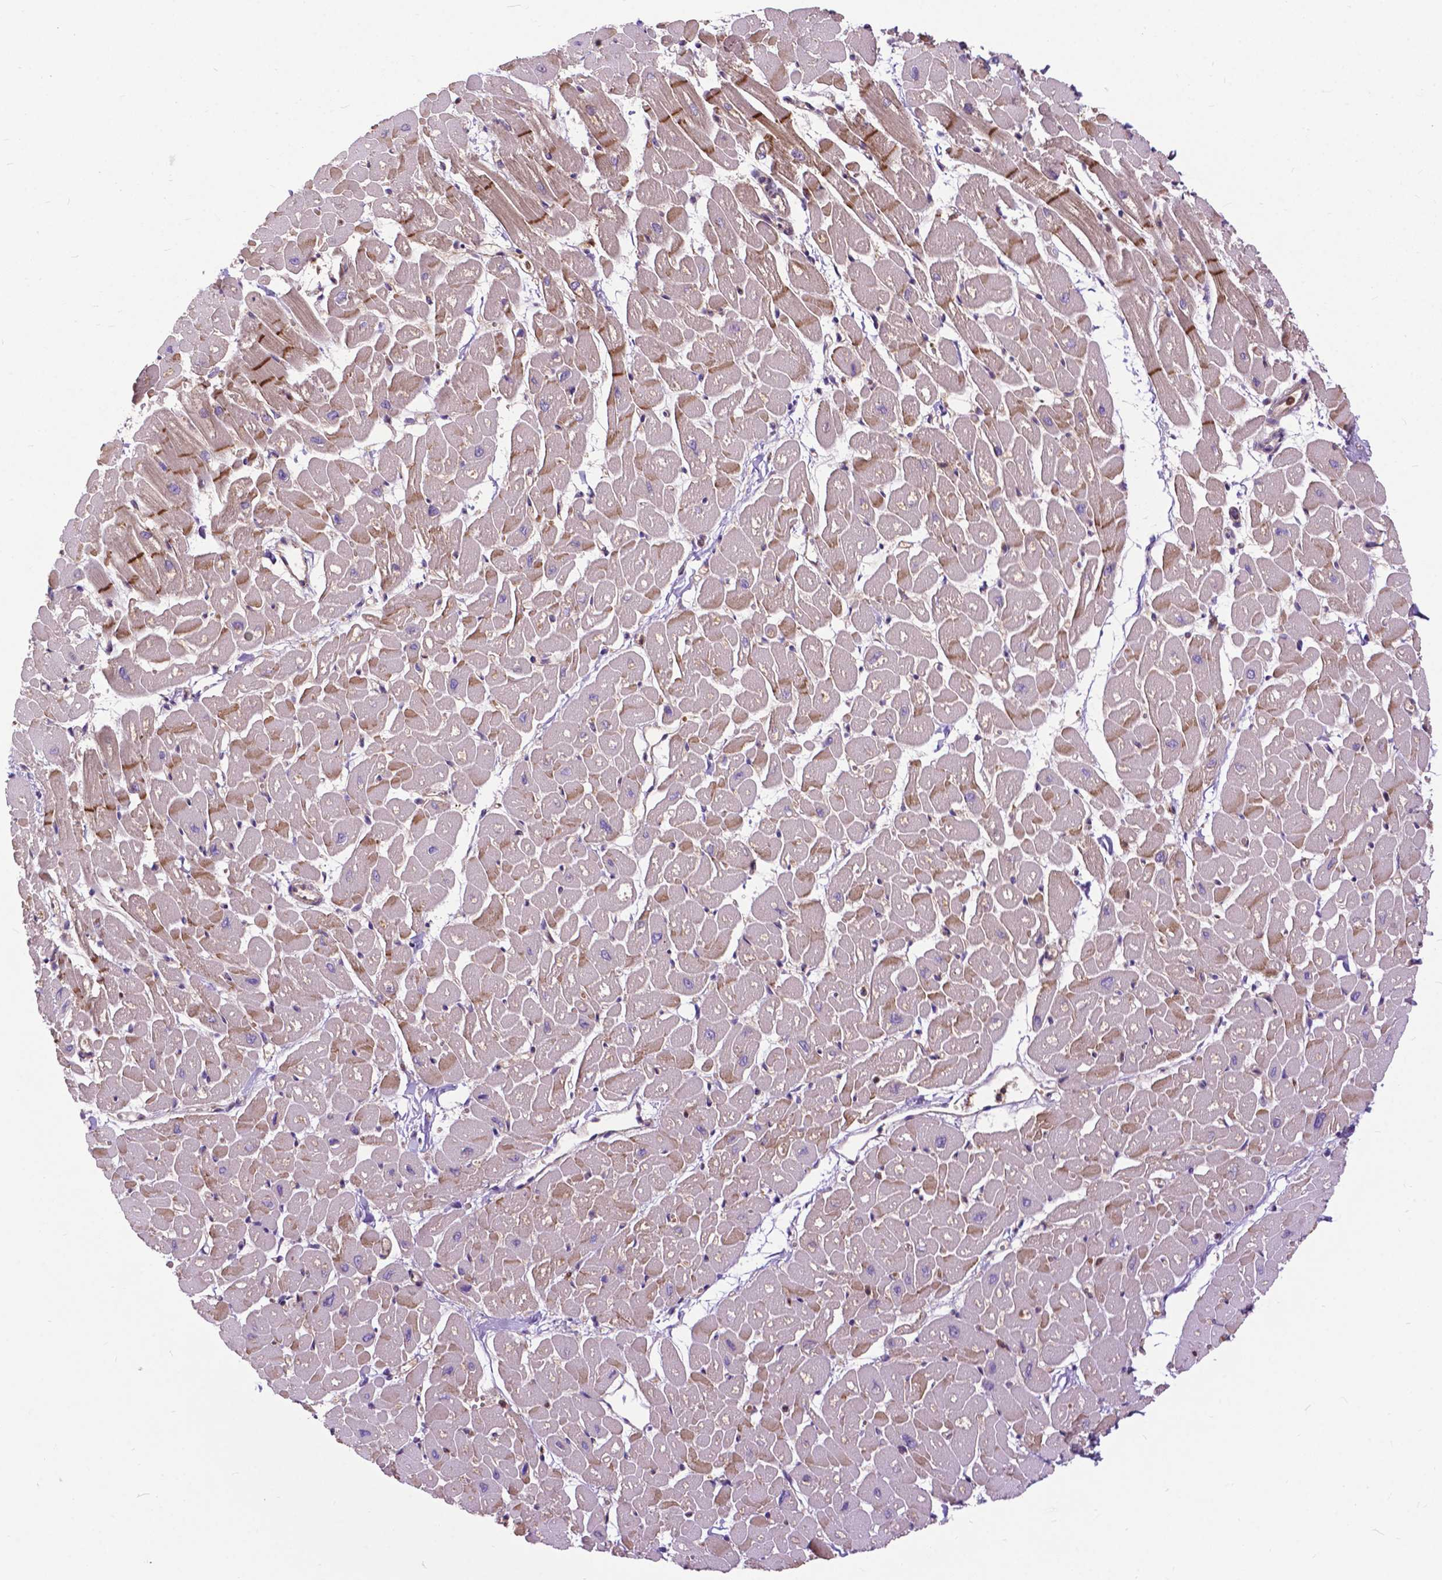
{"staining": {"intensity": "moderate", "quantity": ">75%", "location": "cytoplasmic/membranous"}, "tissue": "heart muscle", "cell_type": "Cardiomyocytes", "image_type": "normal", "snomed": [{"axis": "morphology", "description": "Normal tissue, NOS"}, {"axis": "topography", "description": "Heart"}], "caption": "An image of human heart muscle stained for a protein displays moderate cytoplasmic/membranous brown staining in cardiomyocytes.", "gene": "CHMP4A", "patient": {"sex": "male", "age": 57}}